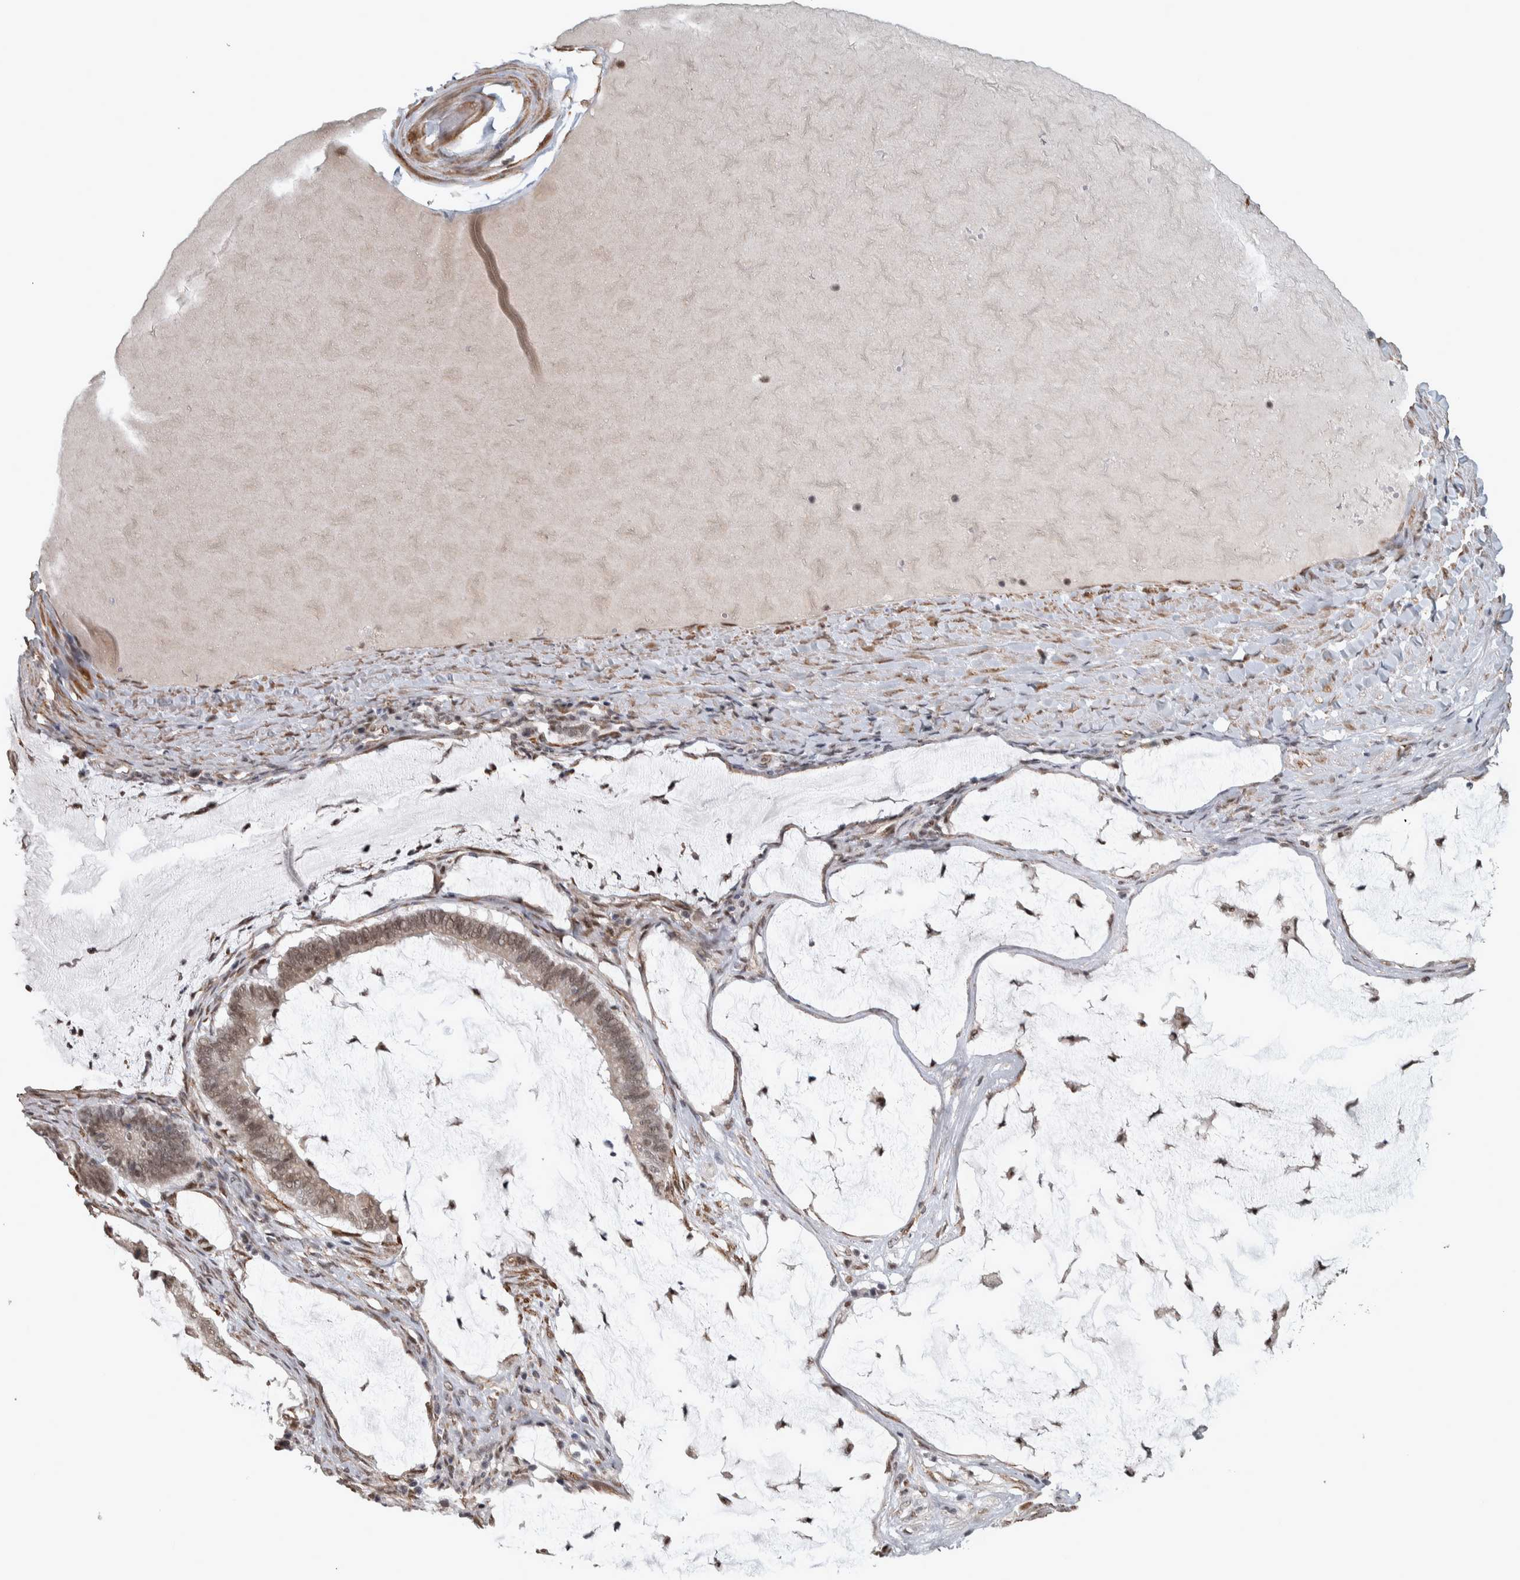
{"staining": {"intensity": "moderate", "quantity": ">75%", "location": "nuclear"}, "tissue": "ovarian cancer", "cell_type": "Tumor cells", "image_type": "cancer", "snomed": [{"axis": "morphology", "description": "Cystadenocarcinoma, mucinous, NOS"}, {"axis": "topography", "description": "Ovary"}], "caption": "Immunohistochemical staining of human ovarian cancer exhibits moderate nuclear protein expression in about >75% of tumor cells.", "gene": "DDX42", "patient": {"sex": "female", "age": 61}}